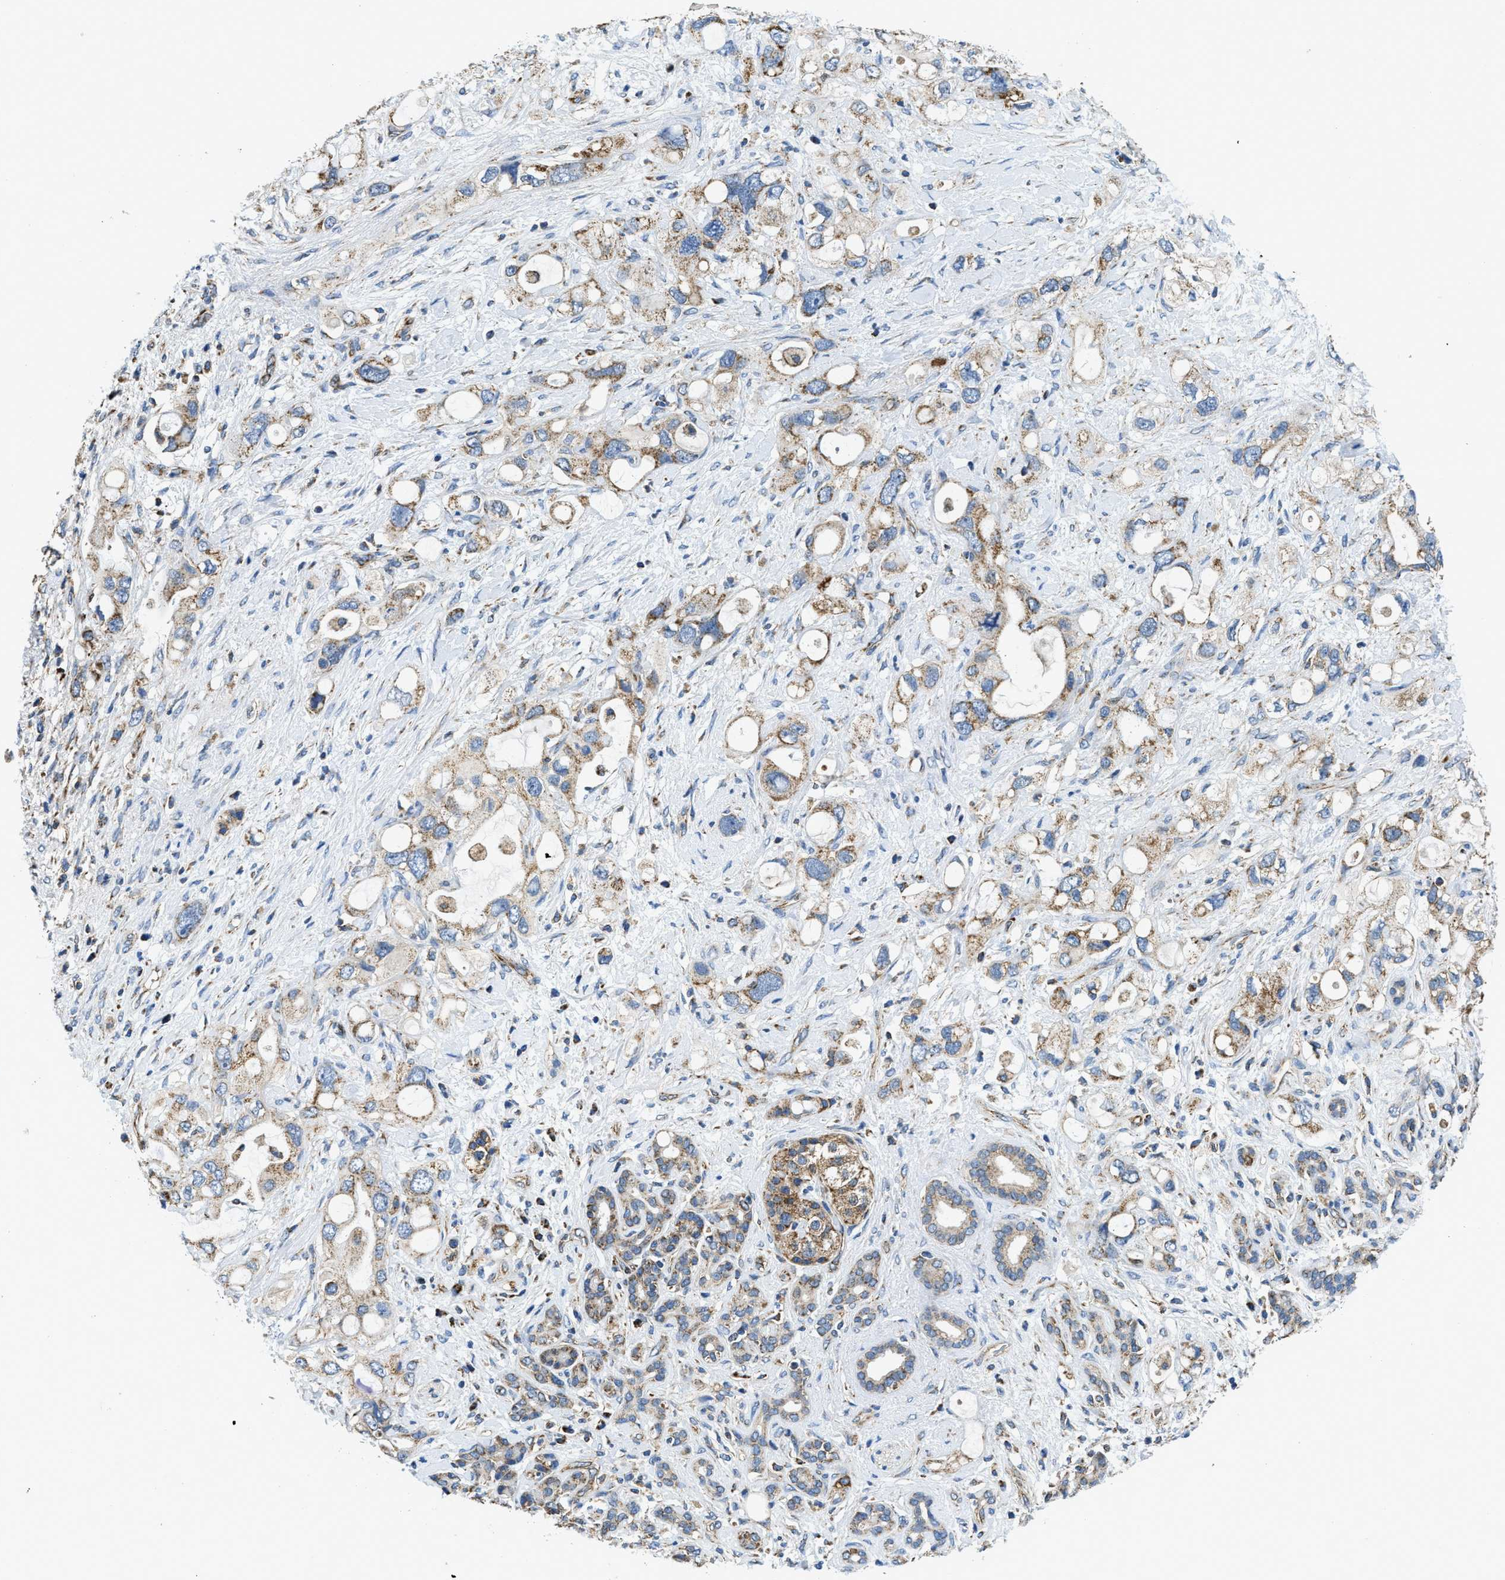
{"staining": {"intensity": "moderate", "quantity": "25%-75%", "location": "cytoplasmic/membranous"}, "tissue": "pancreatic cancer", "cell_type": "Tumor cells", "image_type": "cancer", "snomed": [{"axis": "morphology", "description": "Adenocarcinoma, NOS"}, {"axis": "topography", "description": "Pancreas"}], "caption": "Pancreatic cancer stained with a brown dye shows moderate cytoplasmic/membranous positive expression in approximately 25%-75% of tumor cells.", "gene": "STK33", "patient": {"sex": "female", "age": 56}}